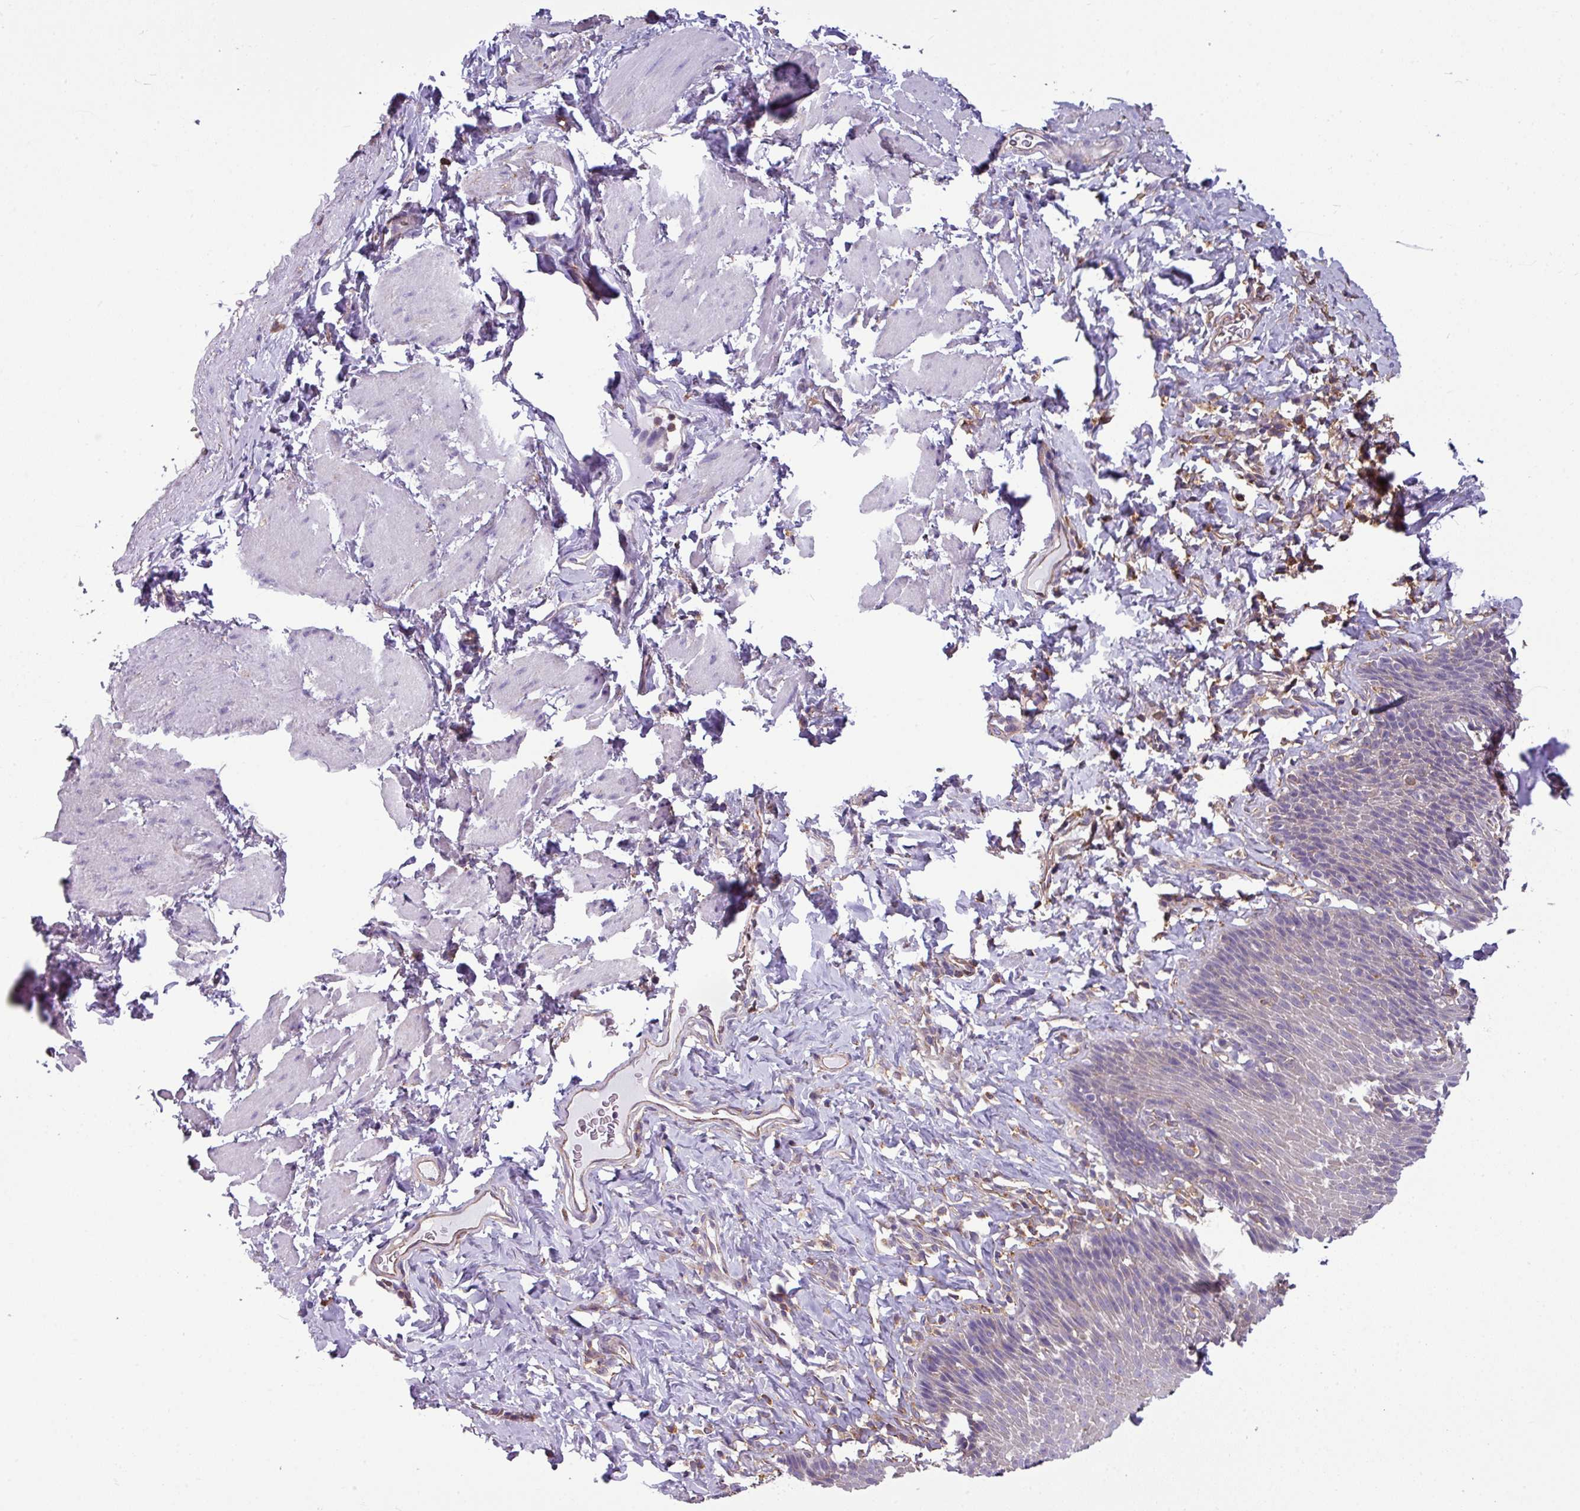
{"staining": {"intensity": "weak", "quantity": "<25%", "location": "cytoplasmic/membranous"}, "tissue": "esophagus", "cell_type": "Squamous epithelial cells", "image_type": "normal", "snomed": [{"axis": "morphology", "description": "Normal tissue, NOS"}, {"axis": "topography", "description": "Esophagus"}], "caption": "High power microscopy histopathology image of an immunohistochemistry (IHC) micrograph of unremarkable esophagus, revealing no significant positivity in squamous epithelial cells.", "gene": "XNDC1N", "patient": {"sex": "female", "age": 61}}